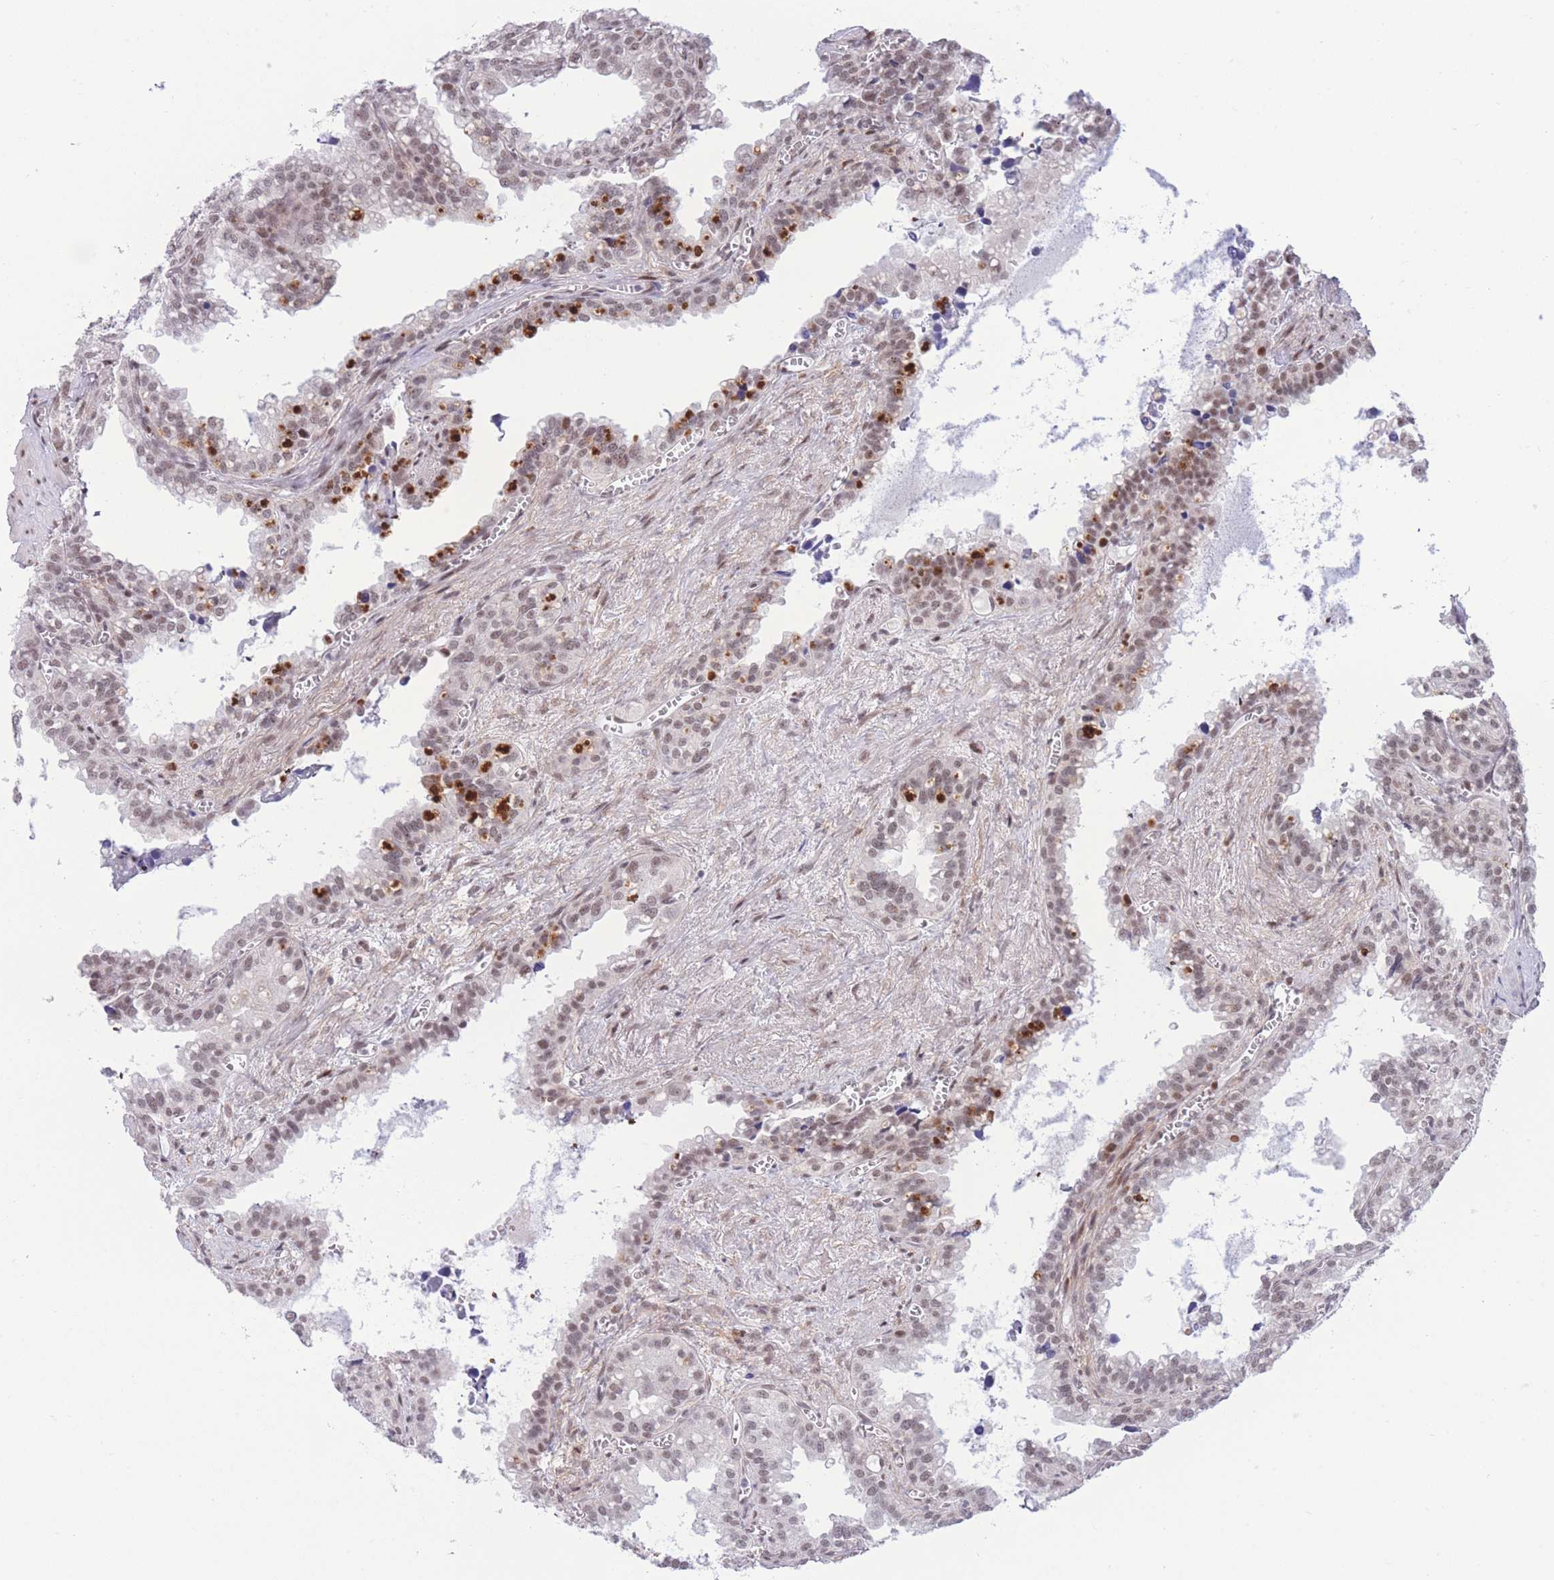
{"staining": {"intensity": "moderate", "quantity": "25%-75%", "location": "nuclear"}, "tissue": "seminal vesicle", "cell_type": "Glandular cells", "image_type": "normal", "snomed": [{"axis": "morphology", "description": "Normal tissue, NOS"}, {"axis": "topography", "description": "Prostate"}, {"axis": "topography", "description": "Seminal veicle"}], "caption": "A brown stain shows moderate nuclear positivity of a protein in glandular cells of benign human seminal vesicle. Nuclei are stained in blue.", "gene": "PCIF1", "patient": {"sex": "male", "age": 51}}